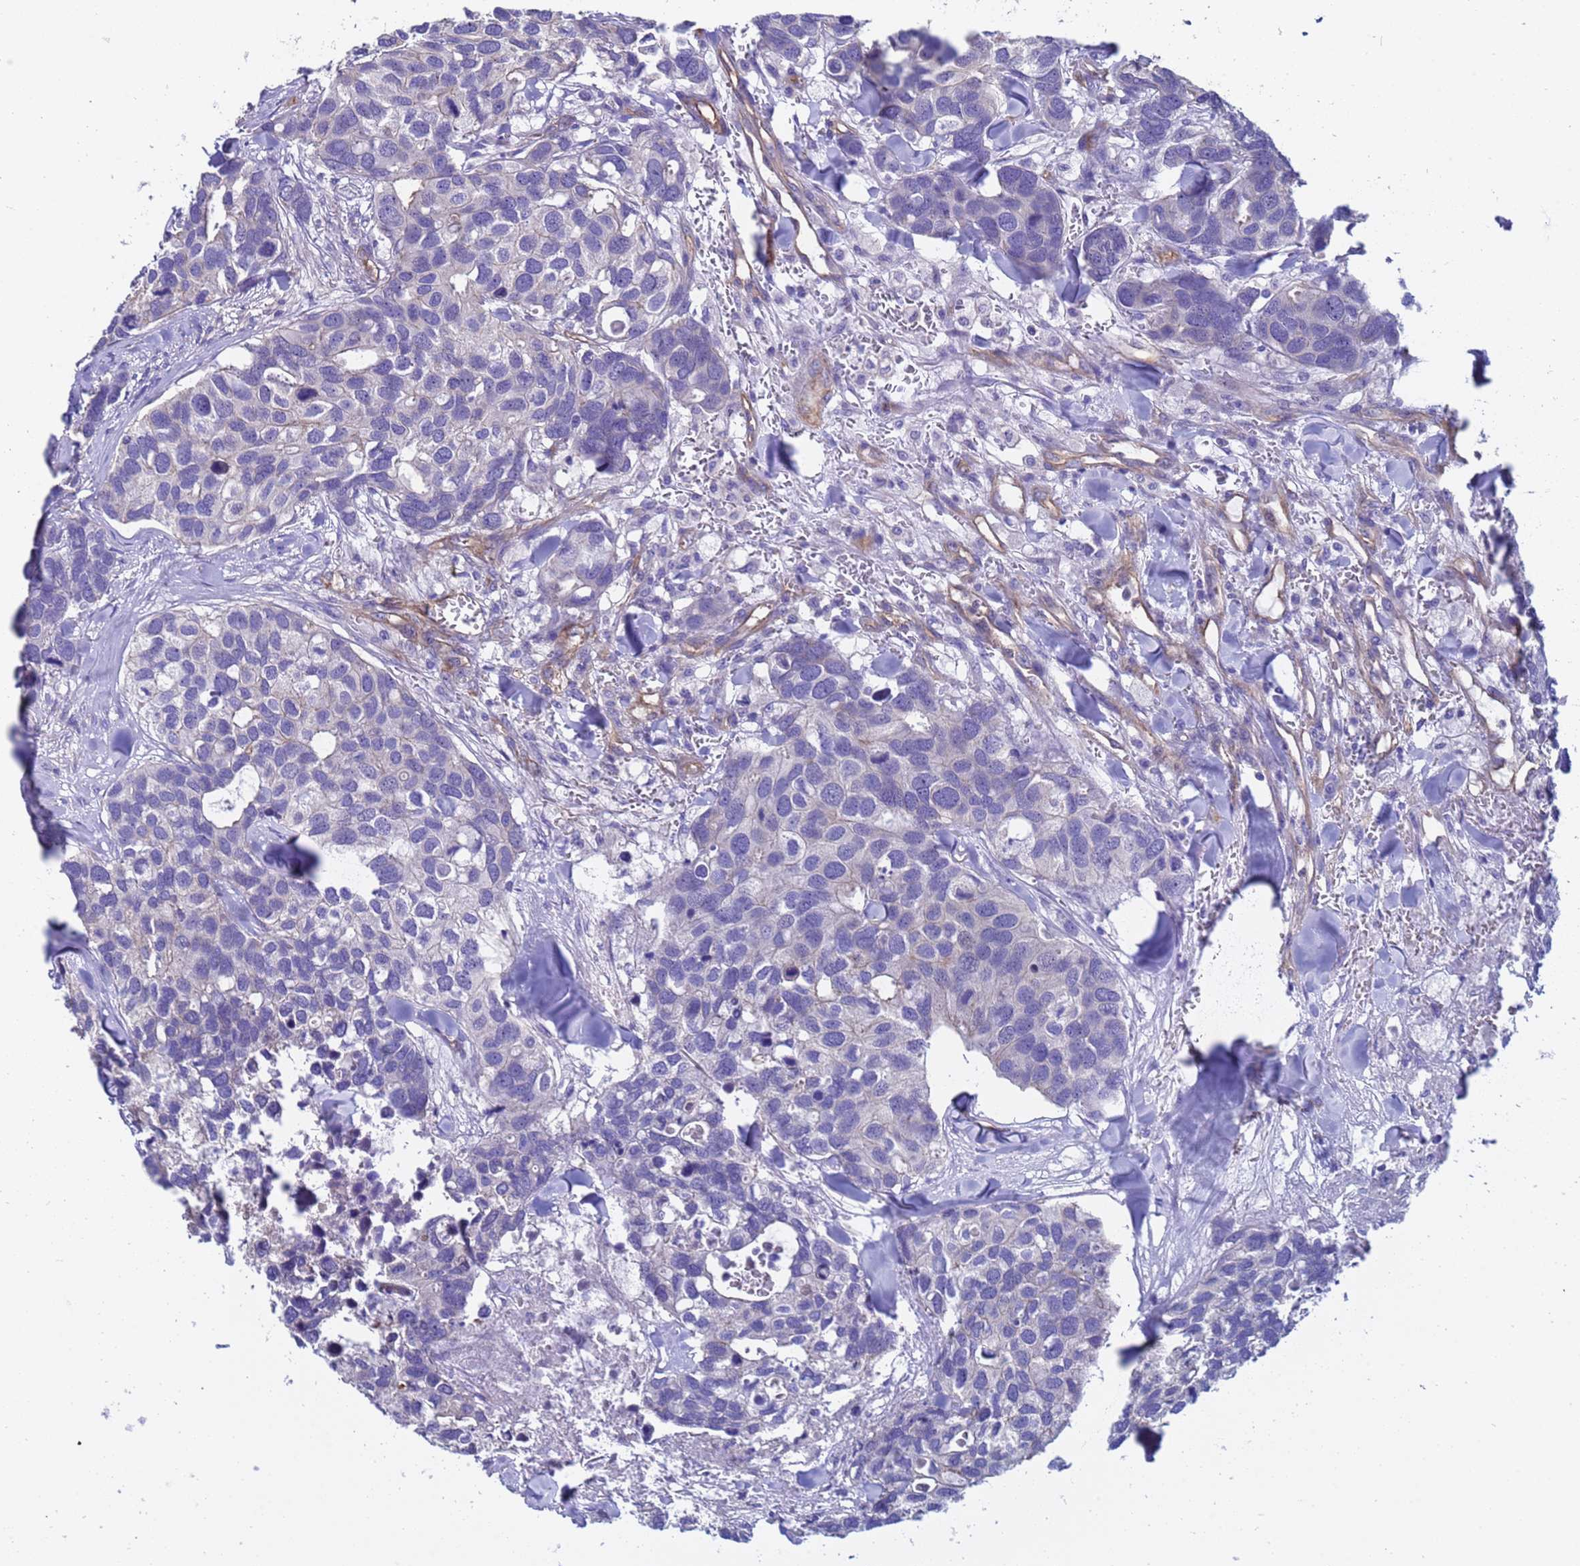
{"staining": {"intensity": "negative", "quantity": "none", "location": "none"}, "tissue": "breast cancer", "cell_type": "Tumor cells", "image_type": "cancer", "snomed": [{"axis": "morphology", "description": "Duct carcinoma"}, {"axis": "topography", "description": "Breast"}], "caption": "Immunohistochemistry micrograph of breast cancer stained for a protein (brown), which shows no expression in tumor cells.", "gene": "ZNF248", "patient": {"sex": "female", "age": 83}}